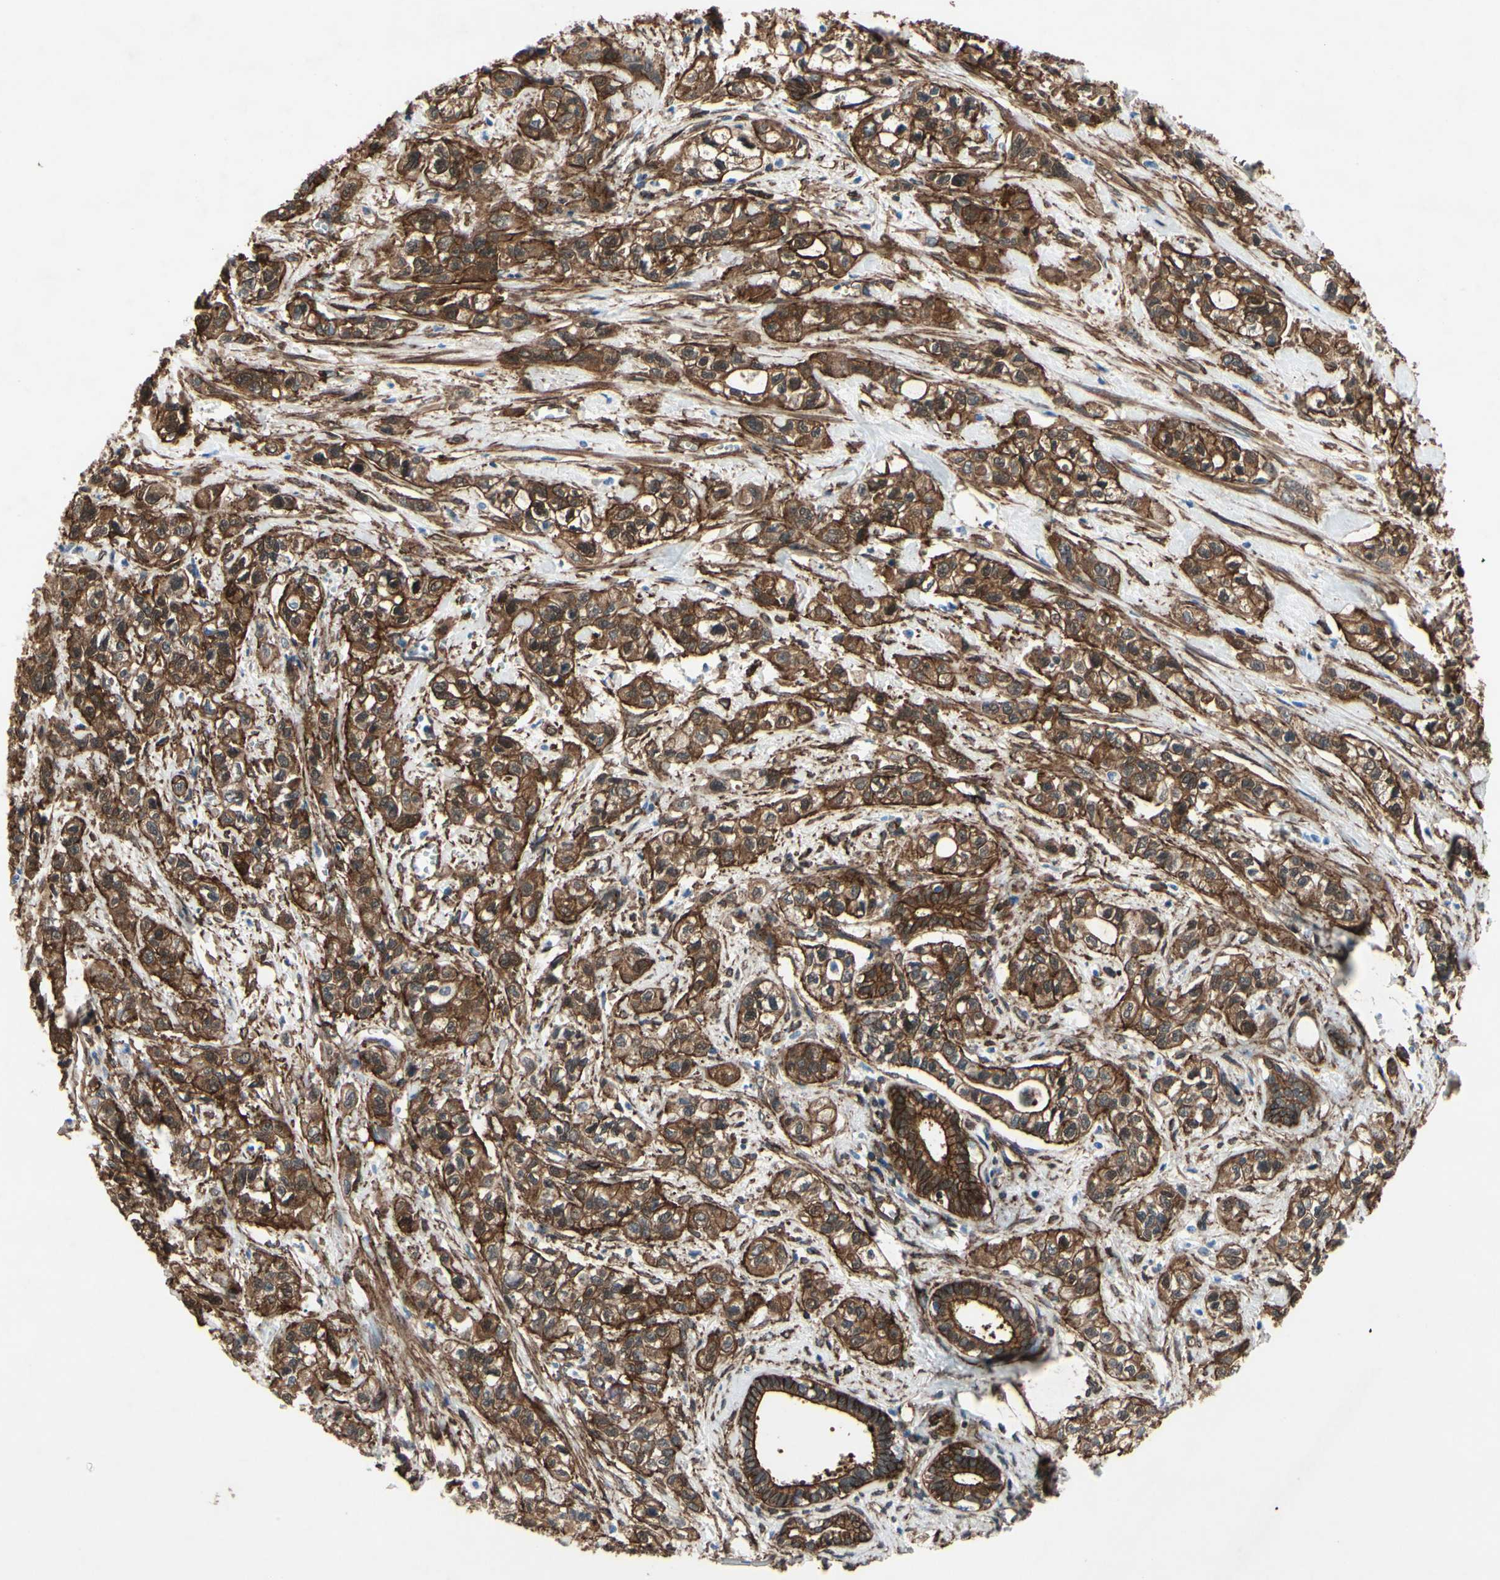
{"staining": {"intensity": "strong", "quantity": ">75%", "location": "cytoplasmic/membranous"}, "tissue": "pancreatic cancer", "cell_type": "Tumor cells", "image_type": "cancer", "snomed": [{"axis": "morphology", "description": "Adenocarcinoma, NOS"}, {"axis": "topography", "description": "Pancreas"}], "caption": "This is a histology image of immunohistochemistry staining of pancreatic adenocarcinoma, which shows strong staining in the cytoplasmic/membranous of tumor cells.", "gene": "CTTNBP2", "patient": {"sex": "male", "age": 74}}